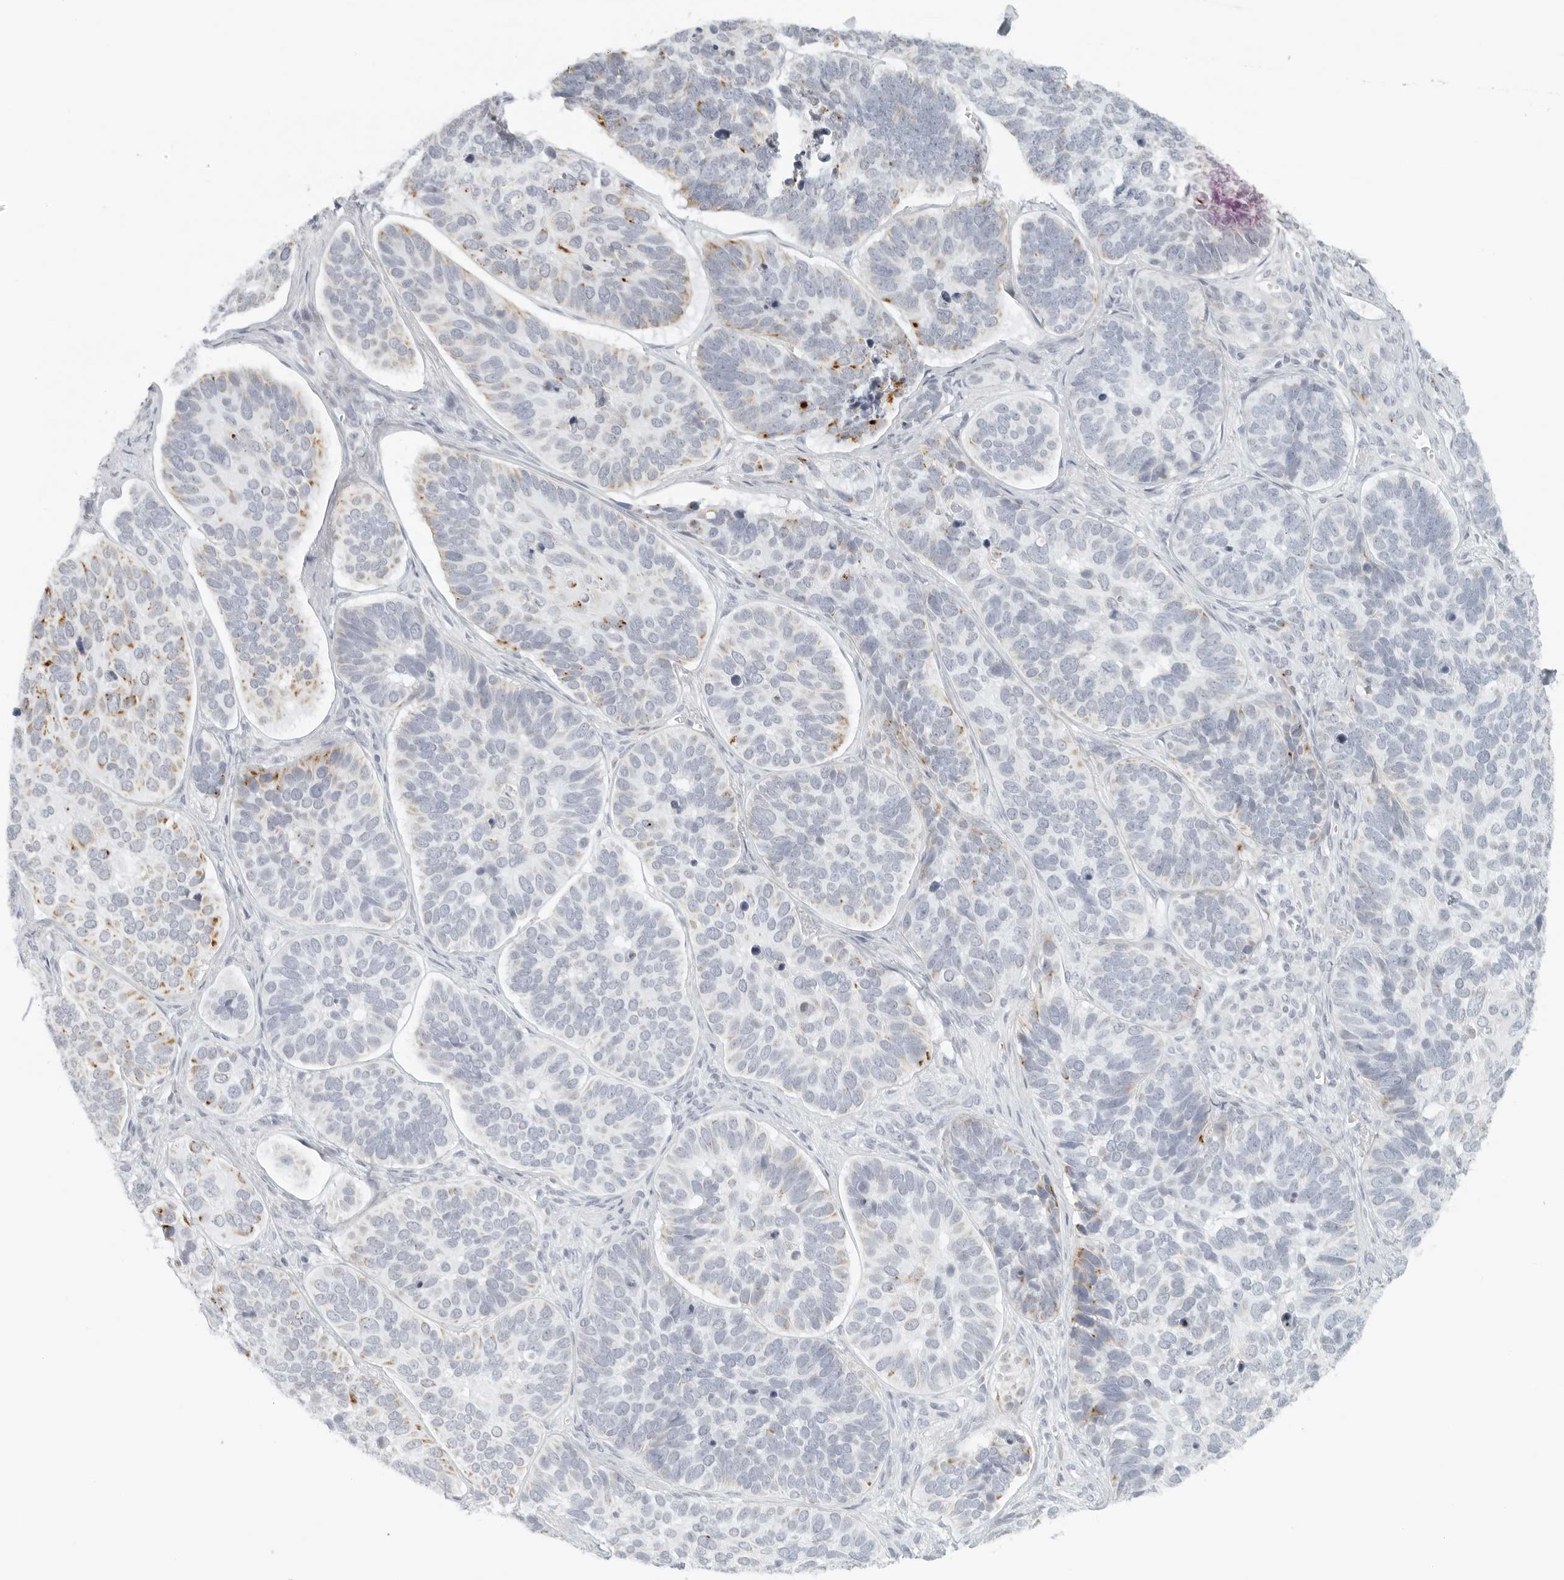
{"staining": {"intensity": "moderate", "quantity": "<25%", "location": "cytoplasmic/membranous"}, "tissue": "skin cancer", "cell_type": "Tumor cells", "image_type": "cancer", "snomed": [{"axis": "morphology", "description": "Basal cell carcinoma"}, {"axis": "topography", "description": "Skin"}], "caption": "Immunohistochemical staining of skin cancer (basal cell carcinoma) demonstrates moderate cytoplasmic/membranous protein expression in about <25% of tumor cells. Immunohistochemistry (ihc) stains the protein of interest in brown and the nuclei are stained blue.", "gene": "RPS6KC1", "patient": {"sex": "male", "age": 62}}